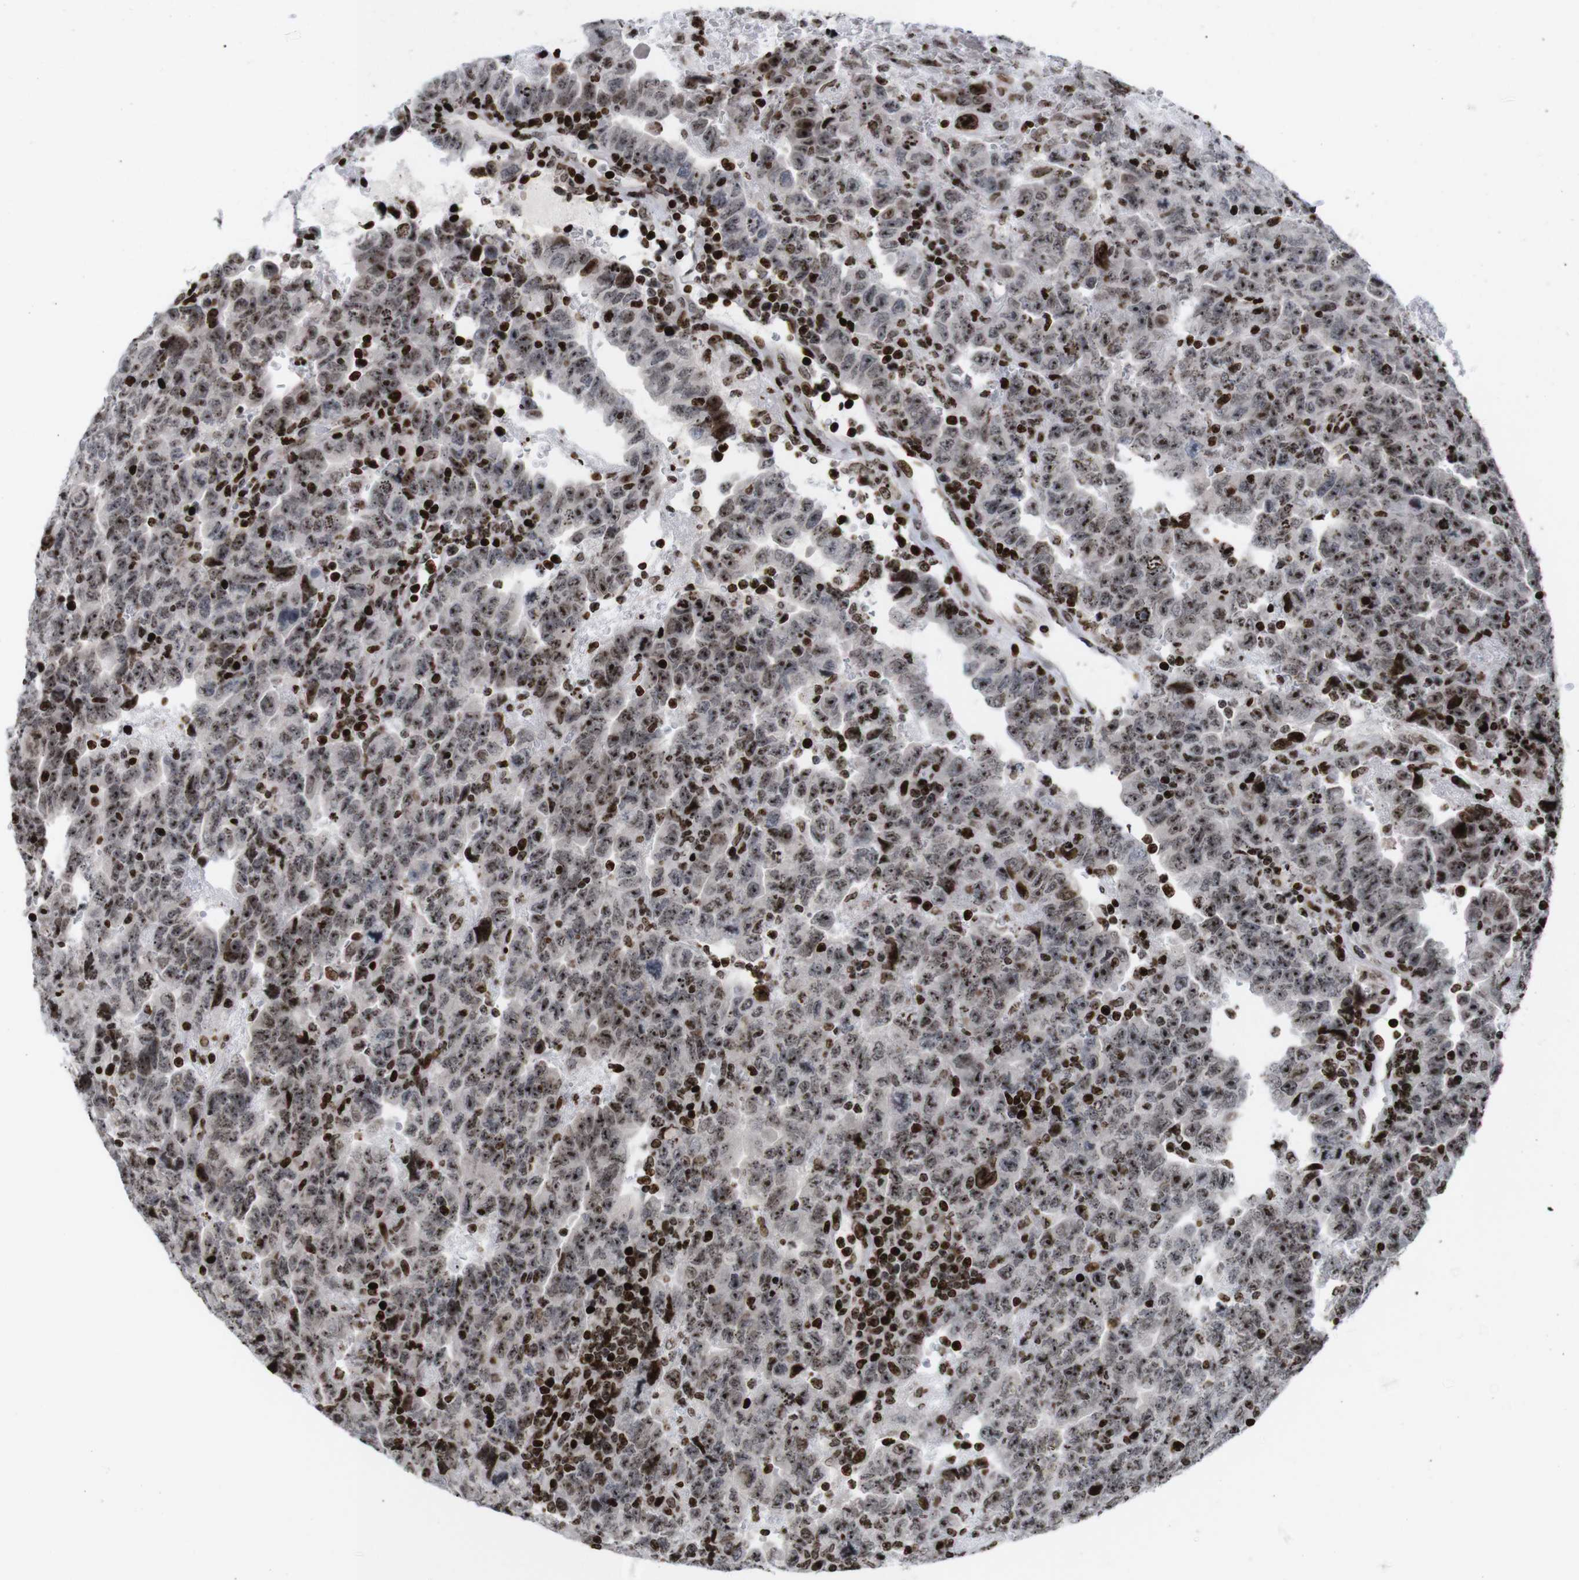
{"staining": {"intensity": "strong", "quantity": ">75%", "location": "nuclear"}, "tissue": "testis cancer", "cell_type": "Tumor cells", "image_type": "cancer", "snomed": [{"axis": "morphology", "description": "Carcinoma, Embryonal, NOS"}, {"axis": "topography", "description": "Testis"}], "caption": "Immunohistochemistry of human testis embryonal carcinoma exhibits high levels of strong nuclear positivity in approximately >75% of tumor cells.", "gene": "H1-4", "patient": {"sex": "male", "age": 28}}